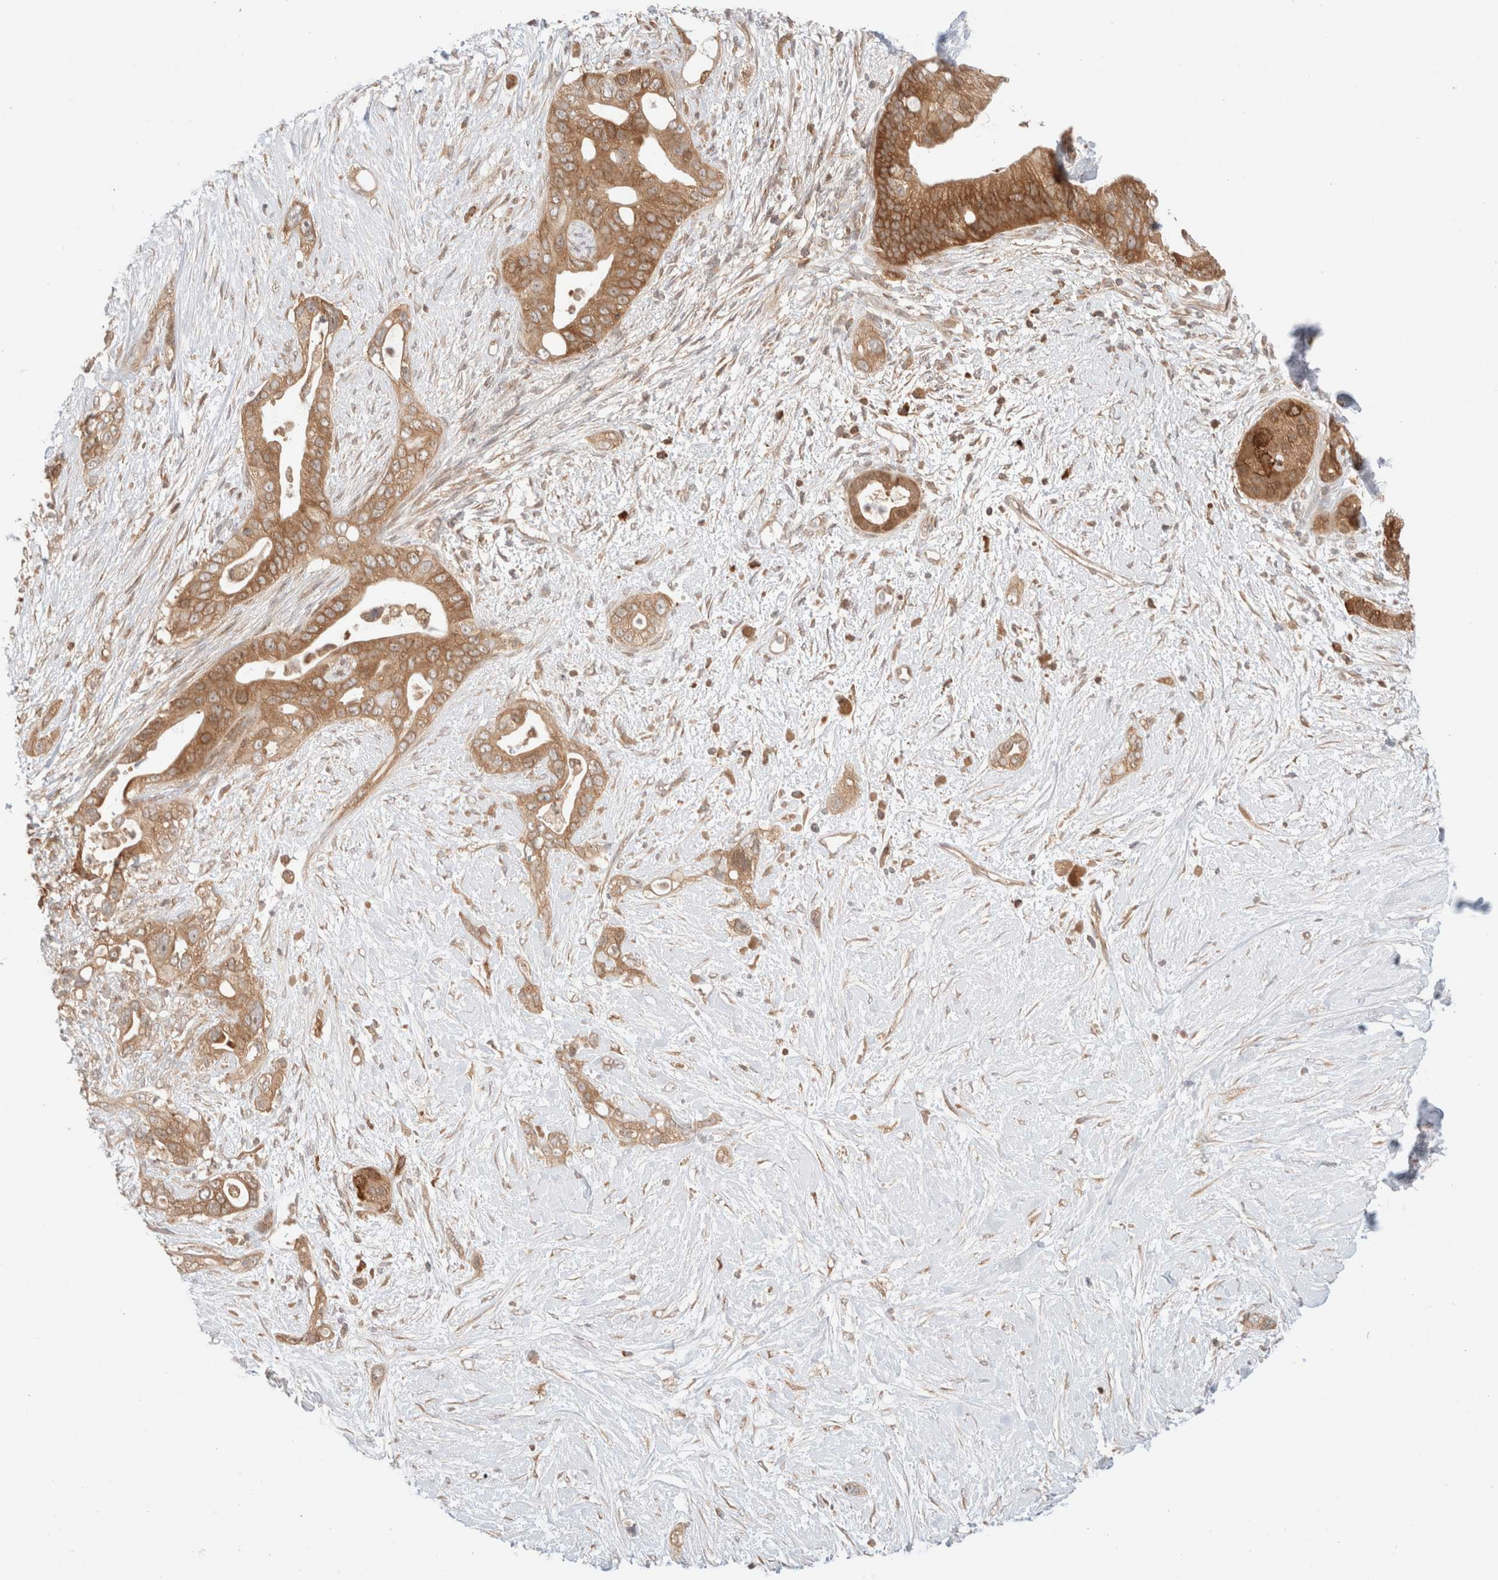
{"staining": {"intensity": "moderate", "quantity": ">75%", "location": "cytoplasmic/membranous"}, "tissue": "pancreatic cancer", "cell_type": "Tumor cells", "image_type": "cancer", "snomed": [{"axis": "morphology", "description": "Adenocarcinoma, NOS"}, {"axis": "topography", "description": "Pancreas"}], "caption": "A brown stain highlights moderate cytoplasmic/membranous expression of a protein in human pancreatic cancer (adenocarcinoma) tumor cells.", "gene": "XKR4", "patient": {"sex": "male", "age": 53}}